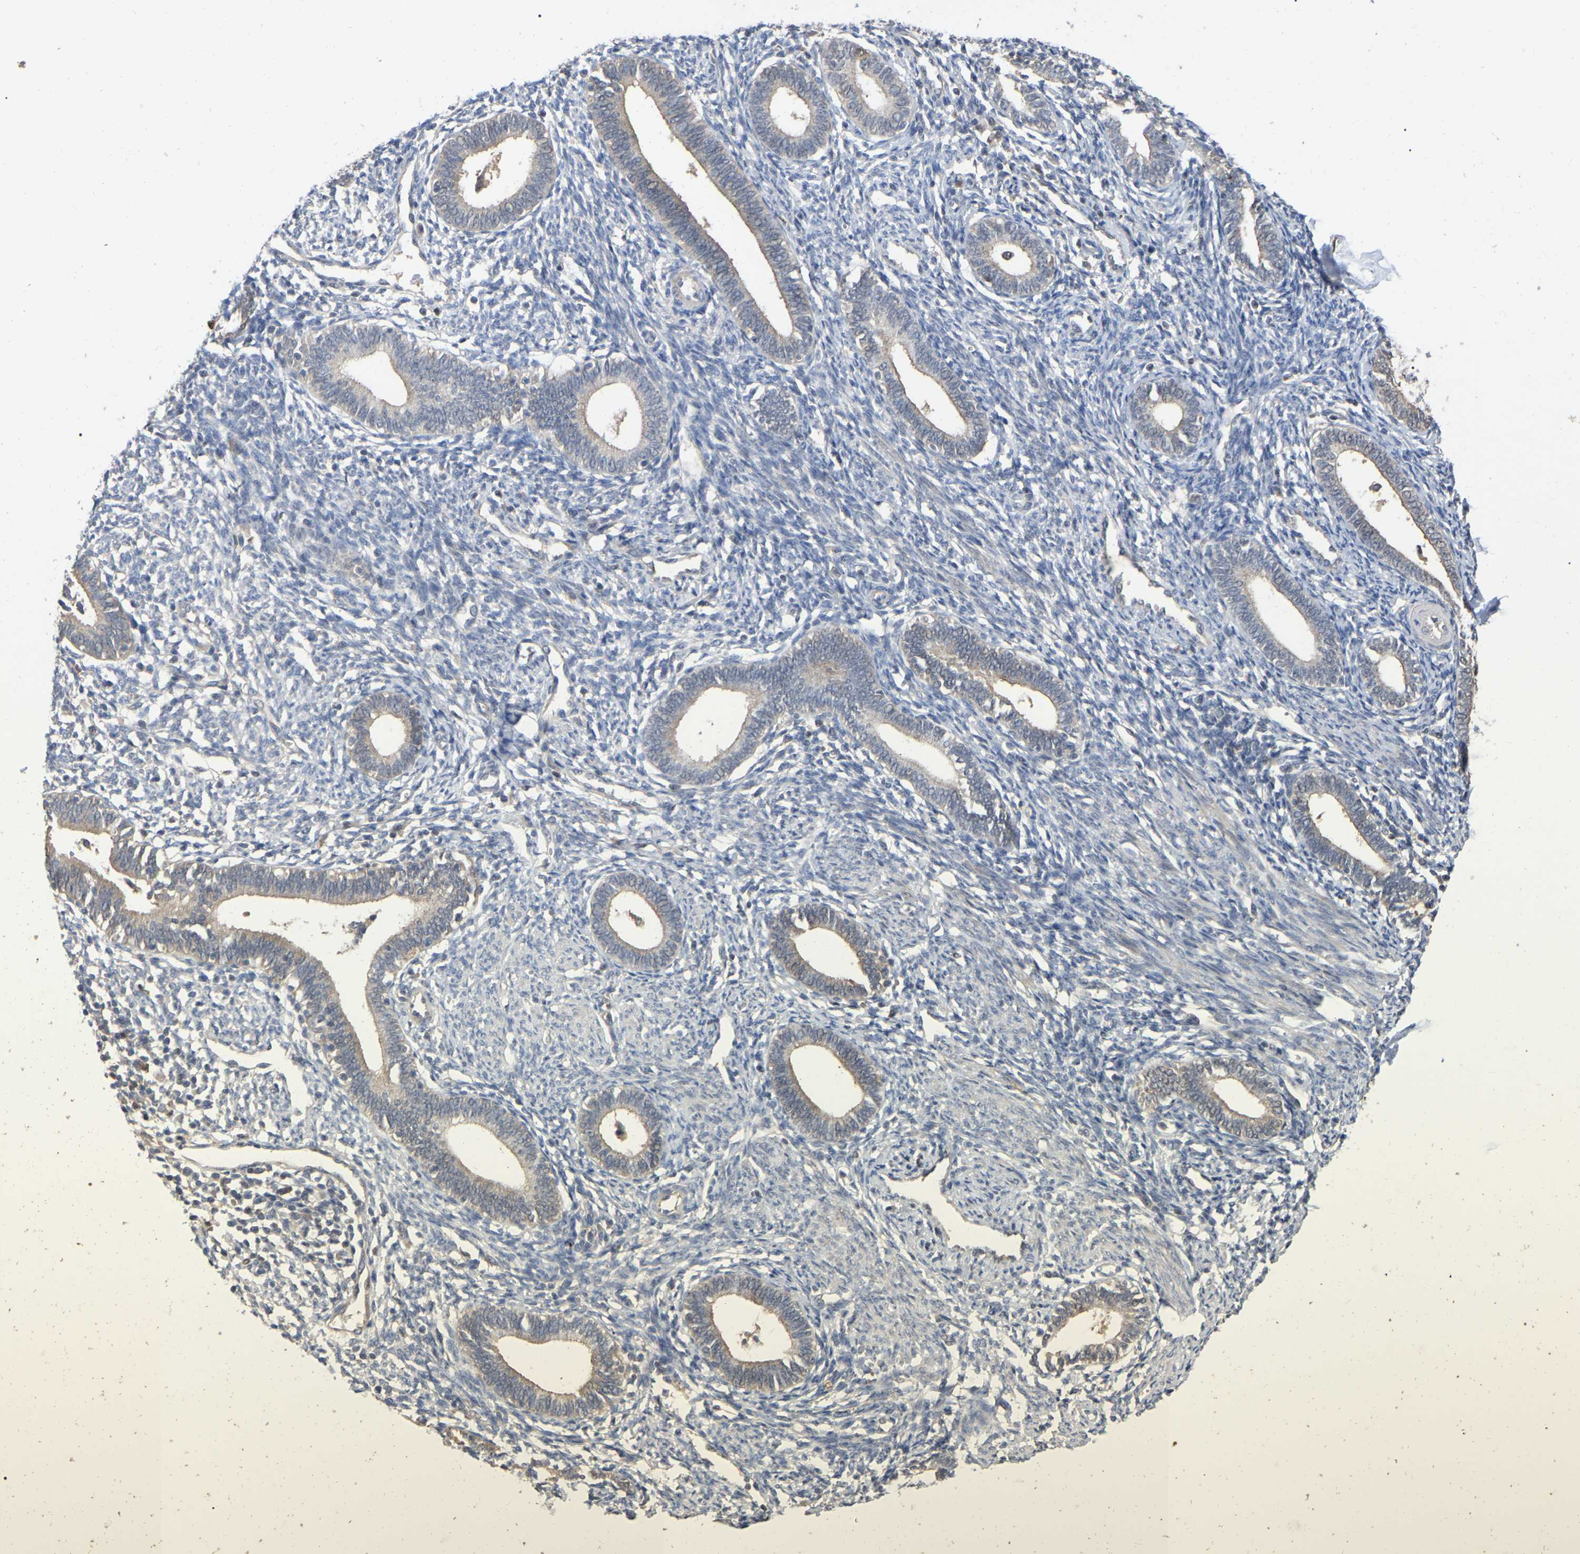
{"staining": {"intensity": "weak", "quantity": "<25%", "location": "cytoplasmic/membranous"}, "tissue": "endometrium", "cell_type": "Cells in endometrial stroma", "image_type": "normal", "snomed": [{"axis": "morphology", "description": "Normal tissue, NOS"}, {"axis": "topography", "description": "Endometrium"}], "caption": "Immunohistochemistry (IHC) micrograph of normal human endometrium stained for a protein (brown), which demonstrates no staining in cells in endometrial stroma.", "gene": "FAM219A", "patient": {"sex": "female", "age": 41}}